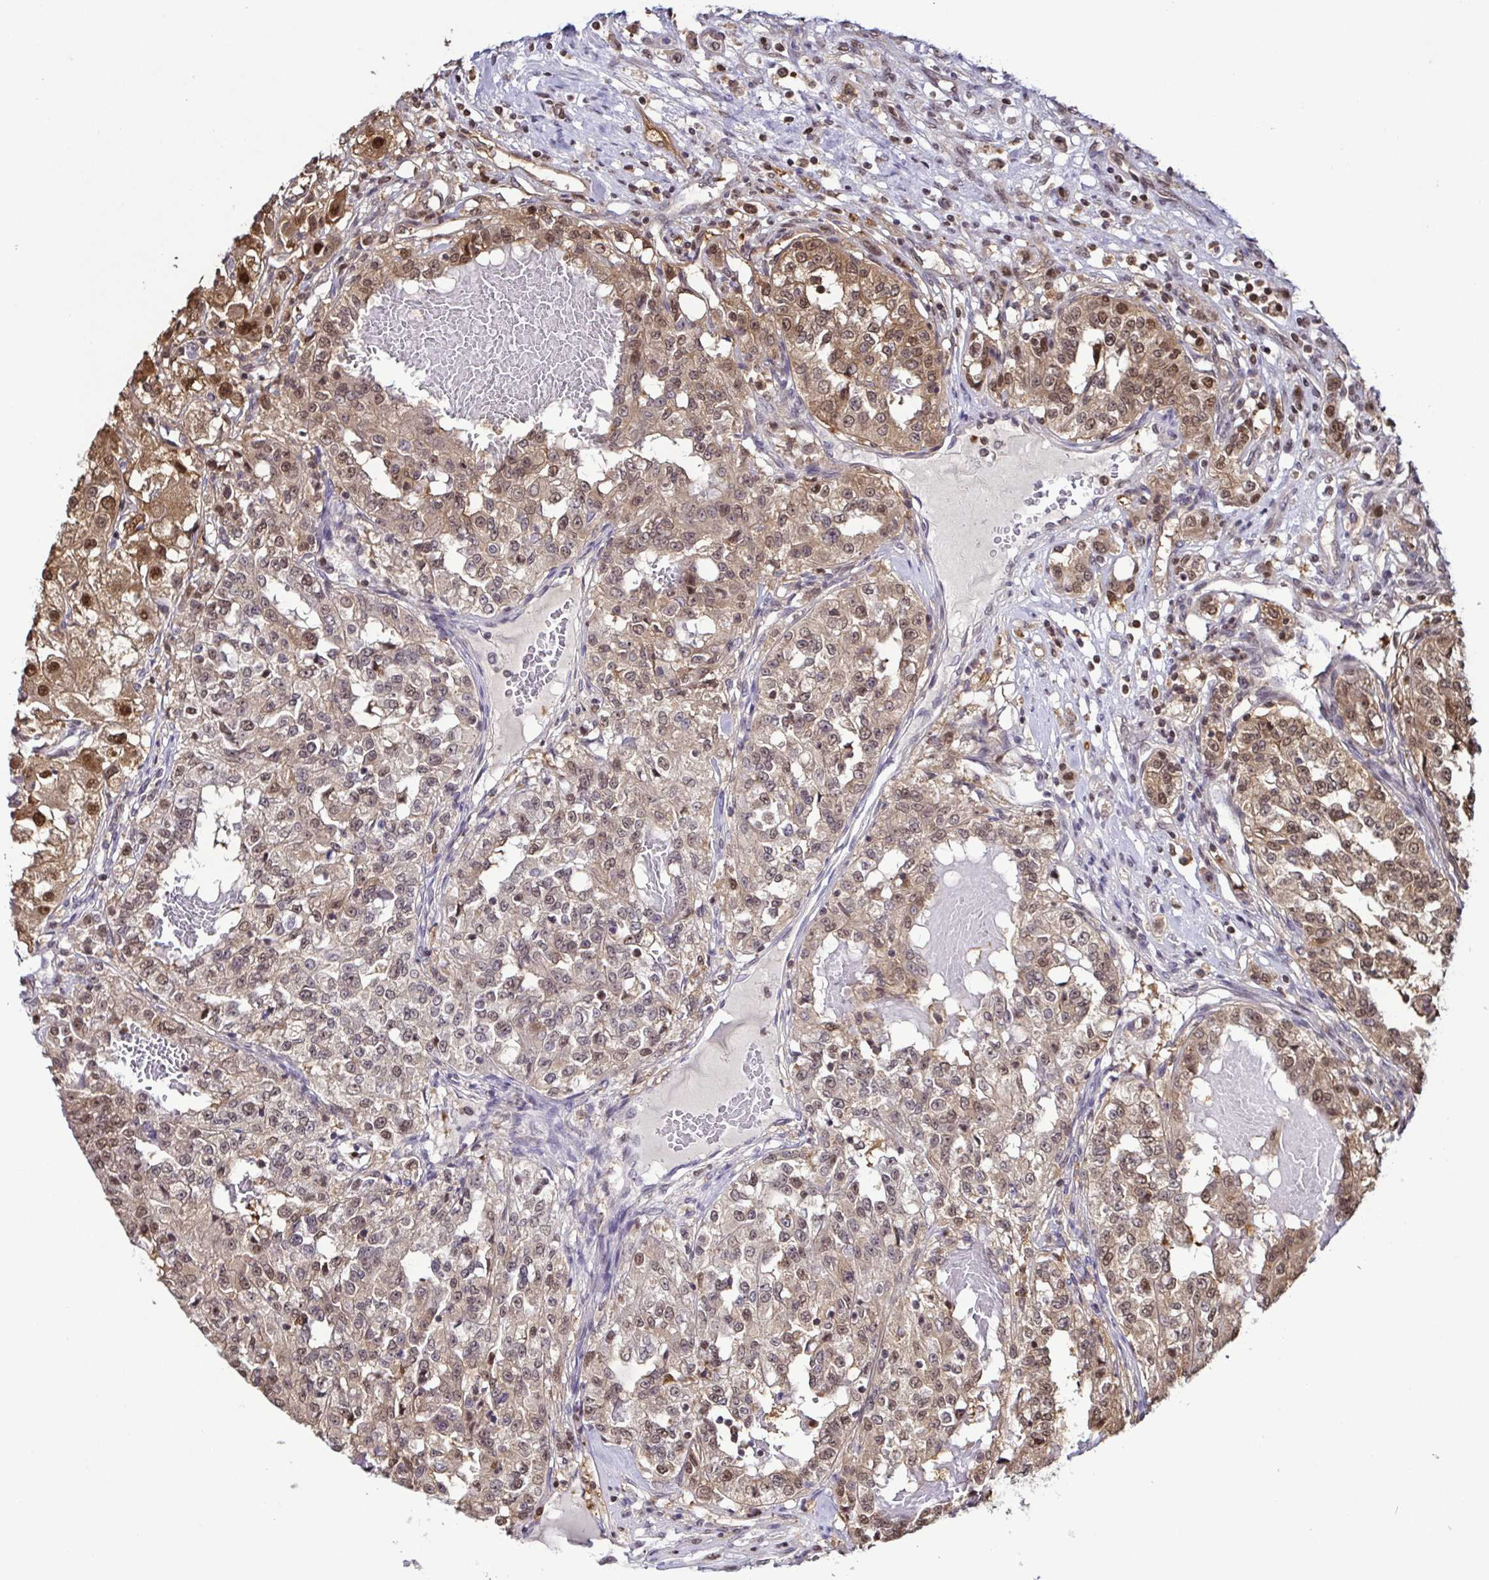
{"staining": {"intensity": "moderate", "quantity": ">75%", "location": "cytoplasmic/membranous,nuclear"}, "tissue": "renal cancer", "cell_type": "Tumor cells", "image_type": "cancer", "snomed": [{"axis": "morphology", "description": "Adenocarcinoma, NOS"}, {"axis": "topography", "description": "Kidney"}], "caption": "Immunohistochemistry image of renal cancer stained for a protein (brown), which shows medium levels of moderate cytoplasmic/membranous and nuclear positivity in about >75% of tumor cells.", "gene": "PSMB9", "patient": {"sex": "female", "age": 63}}